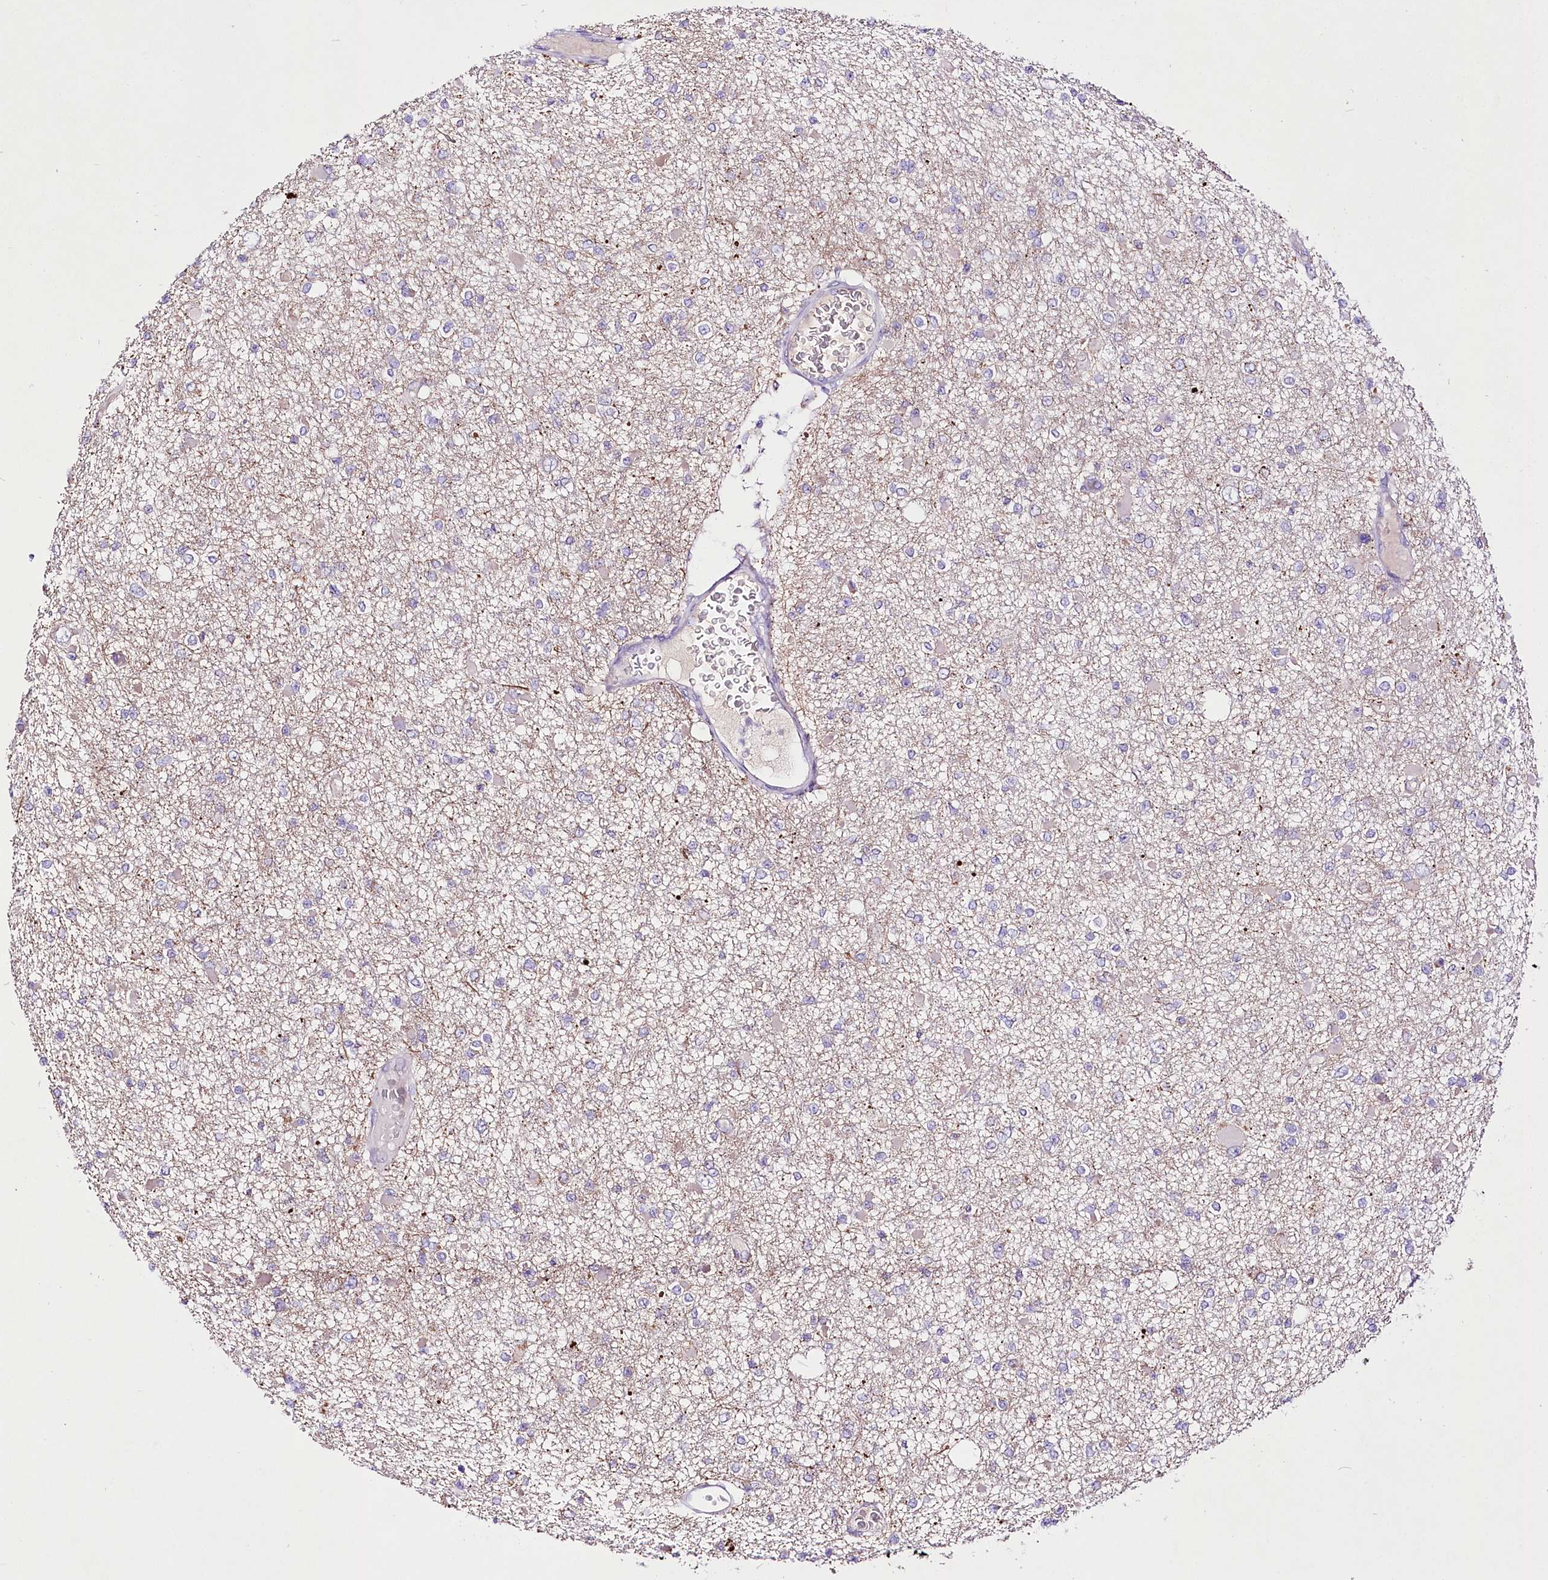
{"staining": {"intensity": "negative", "quantity": "none", "location": "none"}, "tissue": "glioma", "cell_type": "Tumor cells", "image_type": "cancer", "snomed": [{"axis": "morphology", "description": "Glioma, malignant, Low grade"}, {"axis": "topography", "description": "Brain"}], "caption": "DAB (3,3'-diaminobenzidine) immunohistochemical staining of malignant glioma (low-grade) demonstrates no significant staining in tumor cells.", "gene": "LRRC14B", "patient": {"sex": "female", "age": 22}}